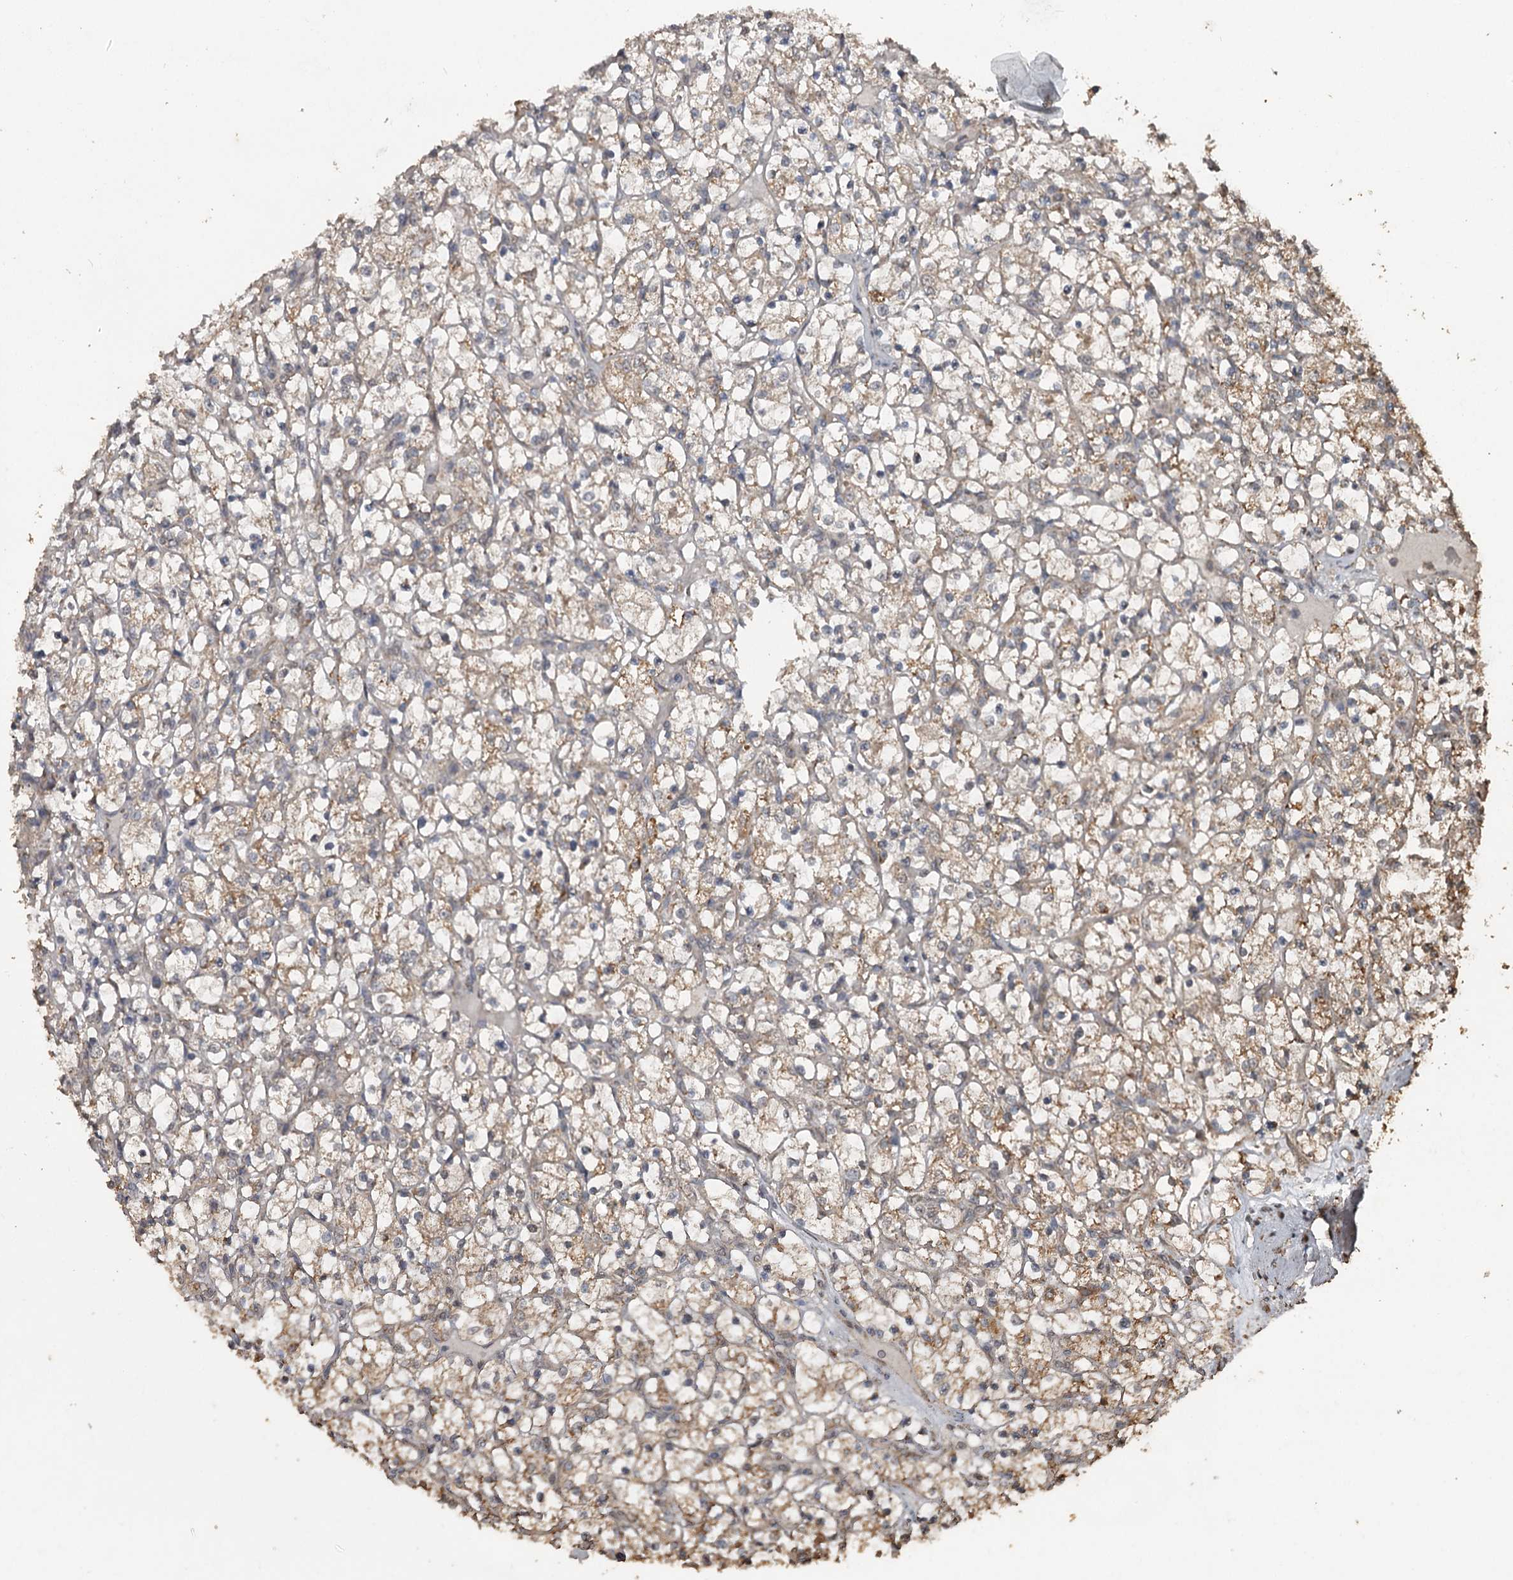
{"staining": {"intensity": "moderate", "quantity": ">75%", "location": "cytoplasmic/membranous"}, "tissue": "renal cancer", "cell_type": "Tumor cells", "image_type": "cancer", "snomed": [{"axis": "morphology", "description": "Adenocarcinoma, NOS"}, {"axis": "topography", "description": "Kidney"}], "caption": "Human renal cancer (adenocarcinoma) stained for a protein (brown) demonstrates moderate cytoplasmic/membranous positive staining in approximately >75% of tumor cells.", "gene": "WIPI1", "patient": {"sex": "female", "age": 69}}